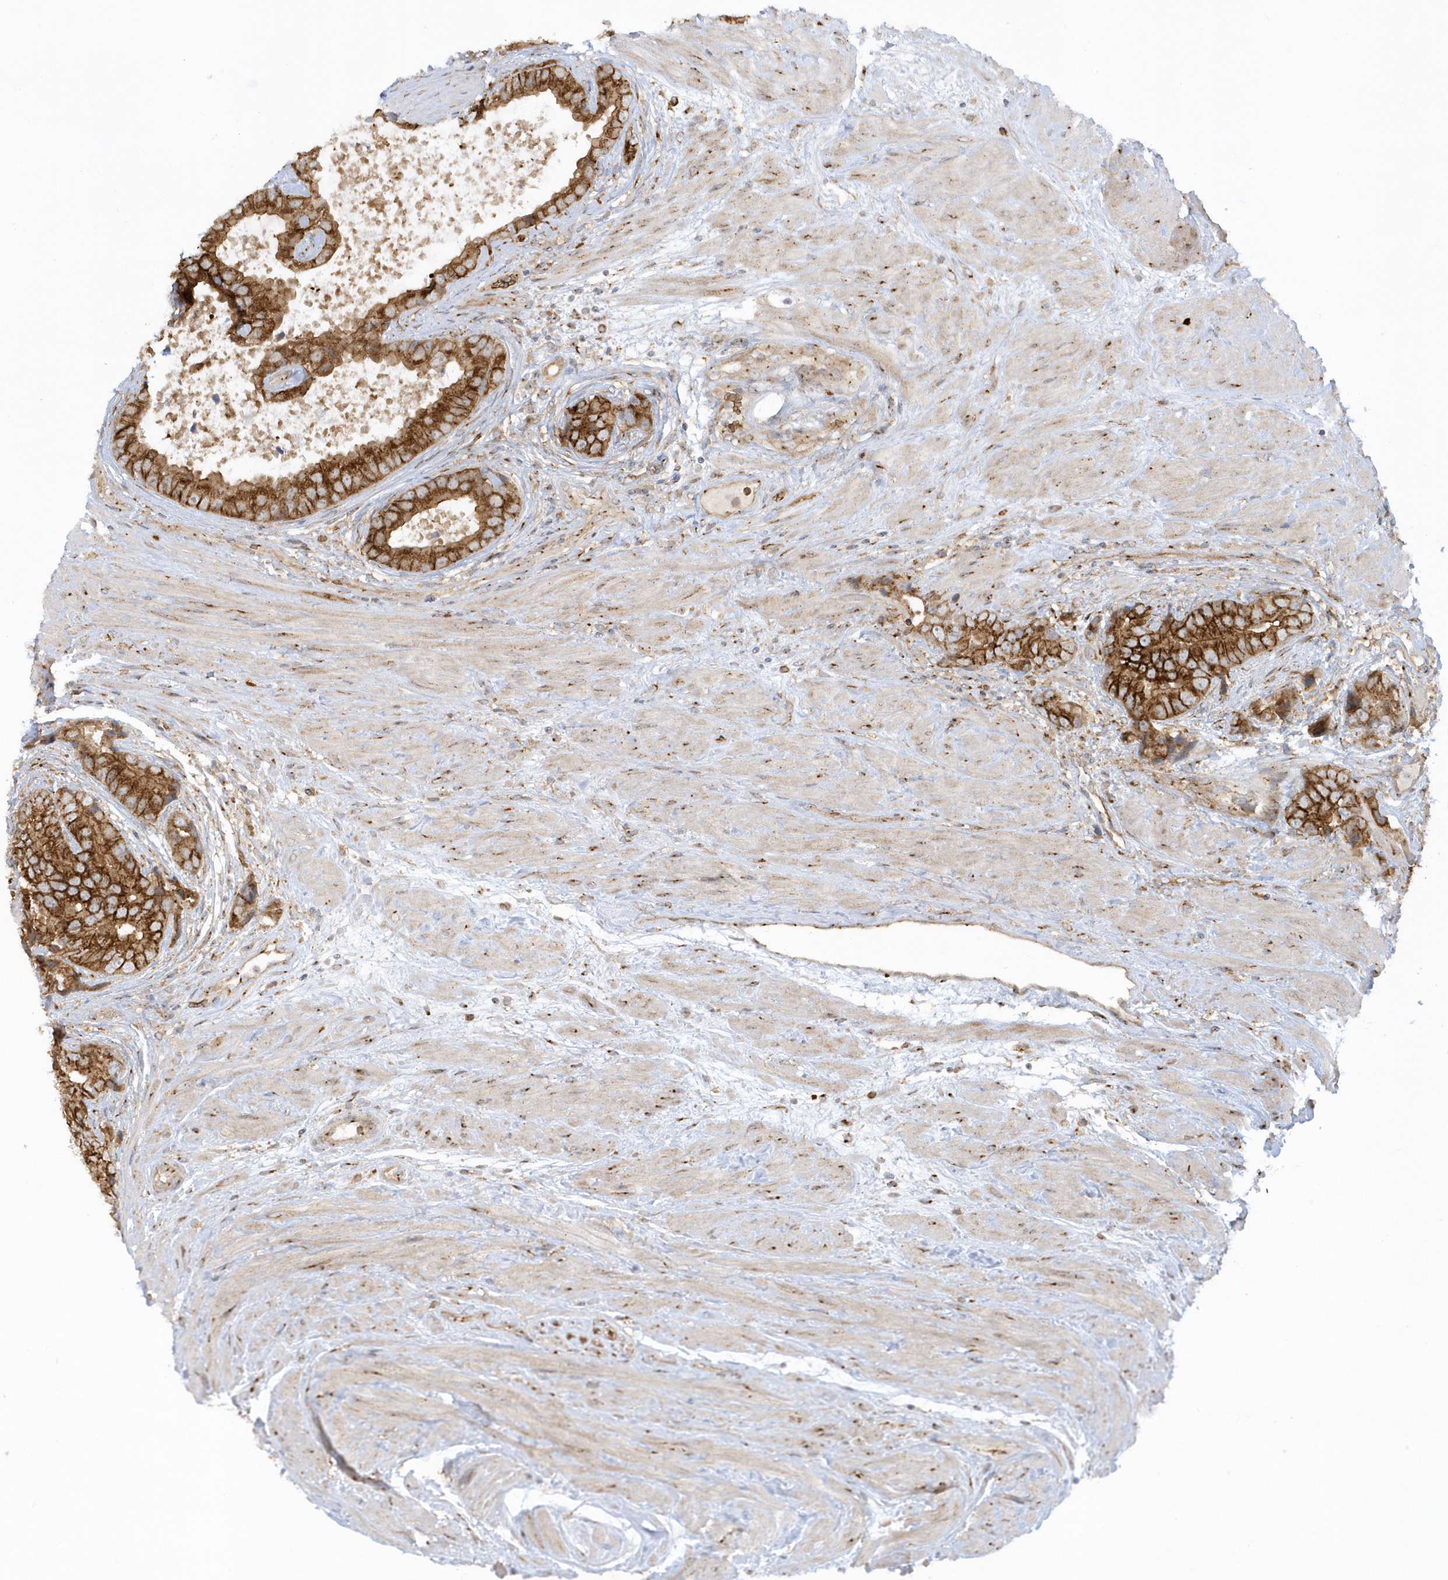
{"staining": {"intensity": "strong", "quantity": ">75%", "location": "cytoplasmic/membranous"}, "tissue": "prostate cancer", "cell_type": "Tumor cells", "image_type": "cancer", "snomed": [{"axis": "morphology", "description": "Adenocarcinoma, High grade"}, {"axis": "topography", "description": "Prostate"}], "caption": "Protein expression analysis of adenocarcinoma (high-grade) (prostate) shows strong cytoplasmic/membranous positivity in approximately >75% of tumor cells. The staining was performed using DAB (3,3'-diaminobenzidine) to visualize the protein expression in brown, while the nuclei were stained in blue with hematoxylin (Magnification: 20x).", "gene": "RPP40", "patient": {"sex": "male", "age": 70}}